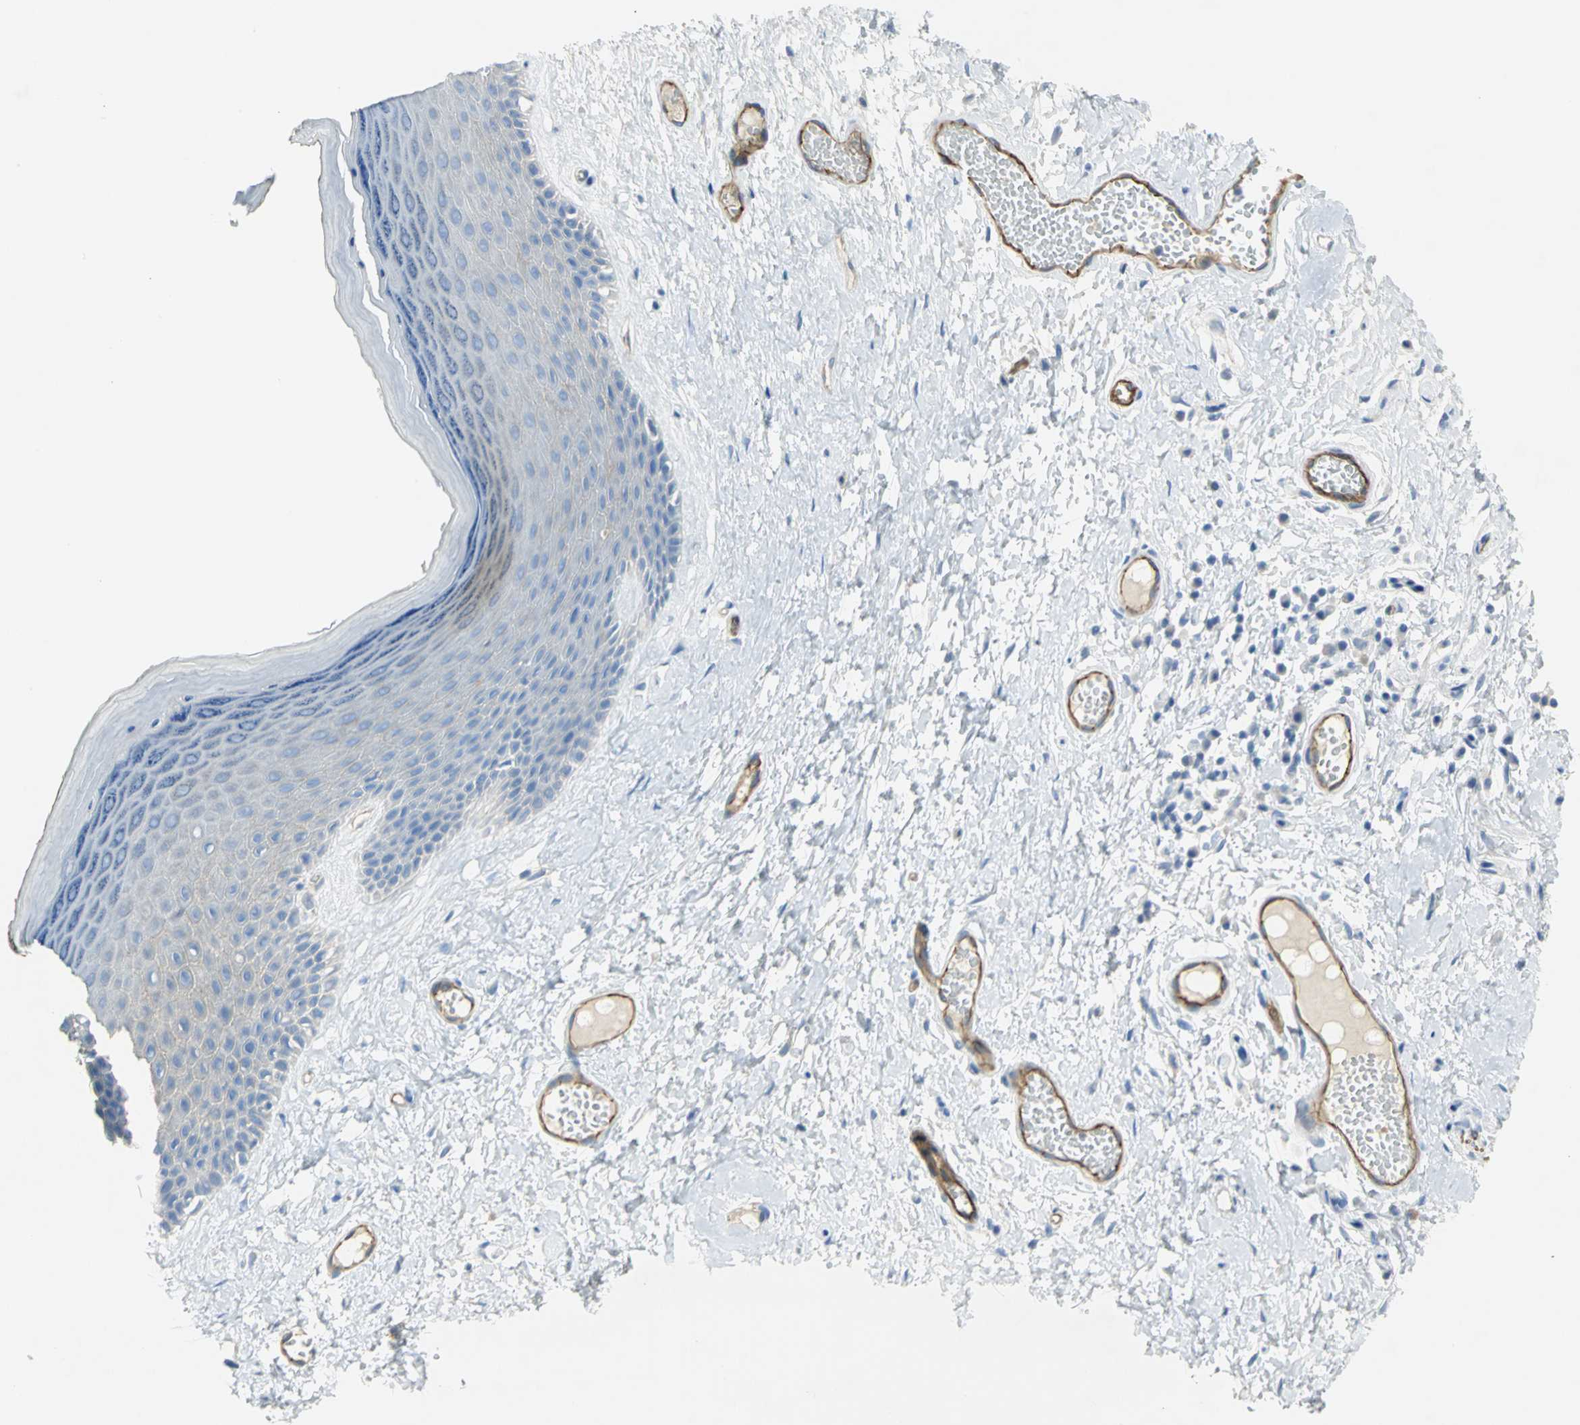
{"staining": {"intensity": "weak", "quantity": ">75%", "location": "cytoplasmic/membranous"}, "tissue": "skin", "cell_type": "Epidermal cells", "image_type": "normal", "snomed": [{"axis": "morphology", "description": "Normal tissue, NOS"}, {"axis": "morphology", "description": "Inflammation, NOS"}, {"axis": "topography", "description": "Vulva"}], "caption": "Immunohistochemistry (IHC) of normal human skin demonstrates low levels of weak cytoplasmic/membranous expression in approximately >75% of epidermal cells.", "gene": "FLNB", "patient": {"sex": "female", "age": 84}}